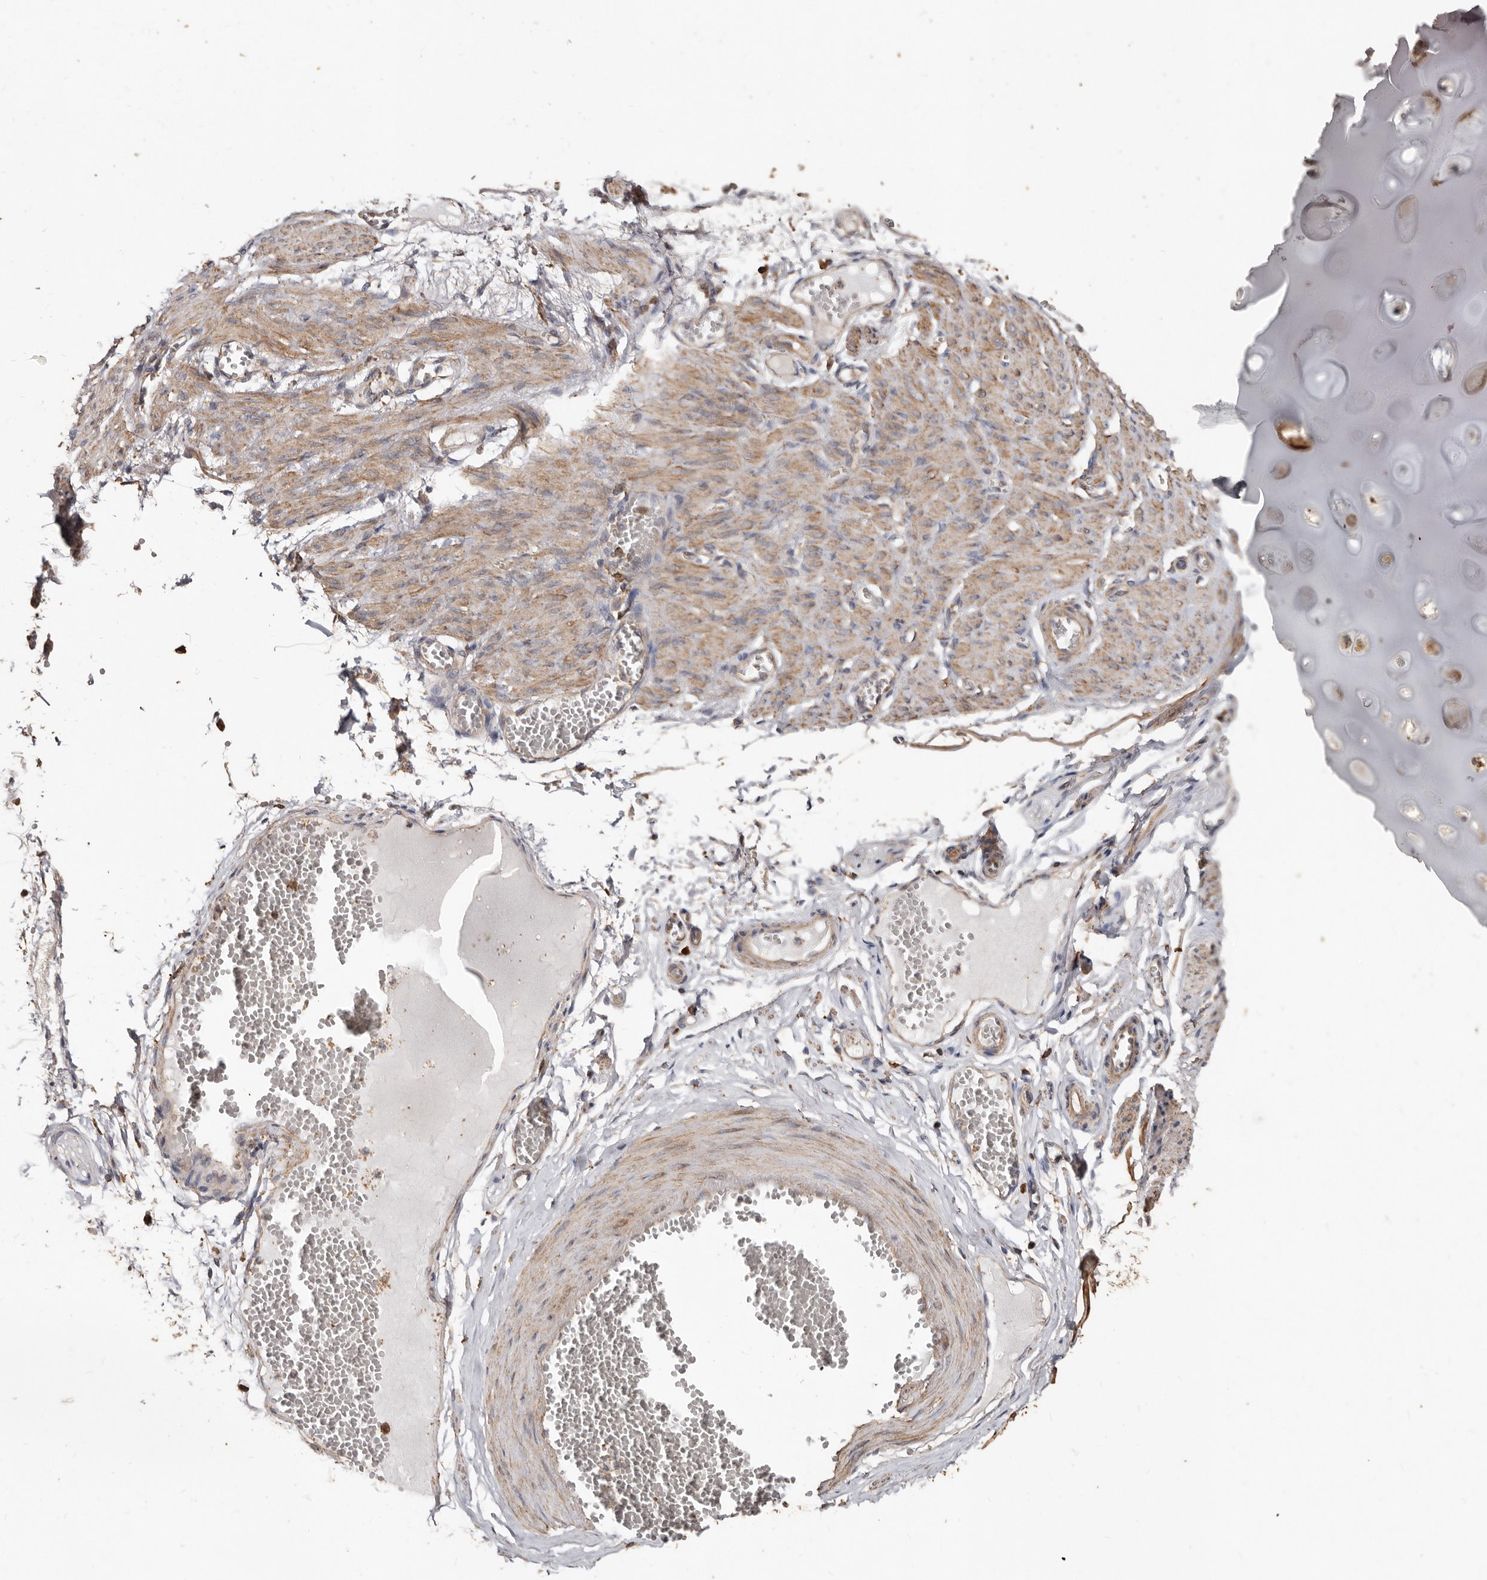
{"staining": {"intensity": "moderate", "quantity": ">75%", "location": "cytoplasmic/membranous"}, "tissue": "adipose tissue", "cell_type": "Adipocytes", "image_type": "normal", "snomed": [{"axis": "morphology", "description": "Normal tissue, NOS"}, {"axis": "topography", "description": "Smooth muscle"}, {"axis": "topography", "description": "Peripheral nerve tissue"}], "caption": "The immunohistochemical stain highlights moderate cytoplasmic/membranous positivity in adipocytes of unremarkable adipose tissue.", "gene": "OSGIN2", "patient": {"sex": "female", "age": 39}}